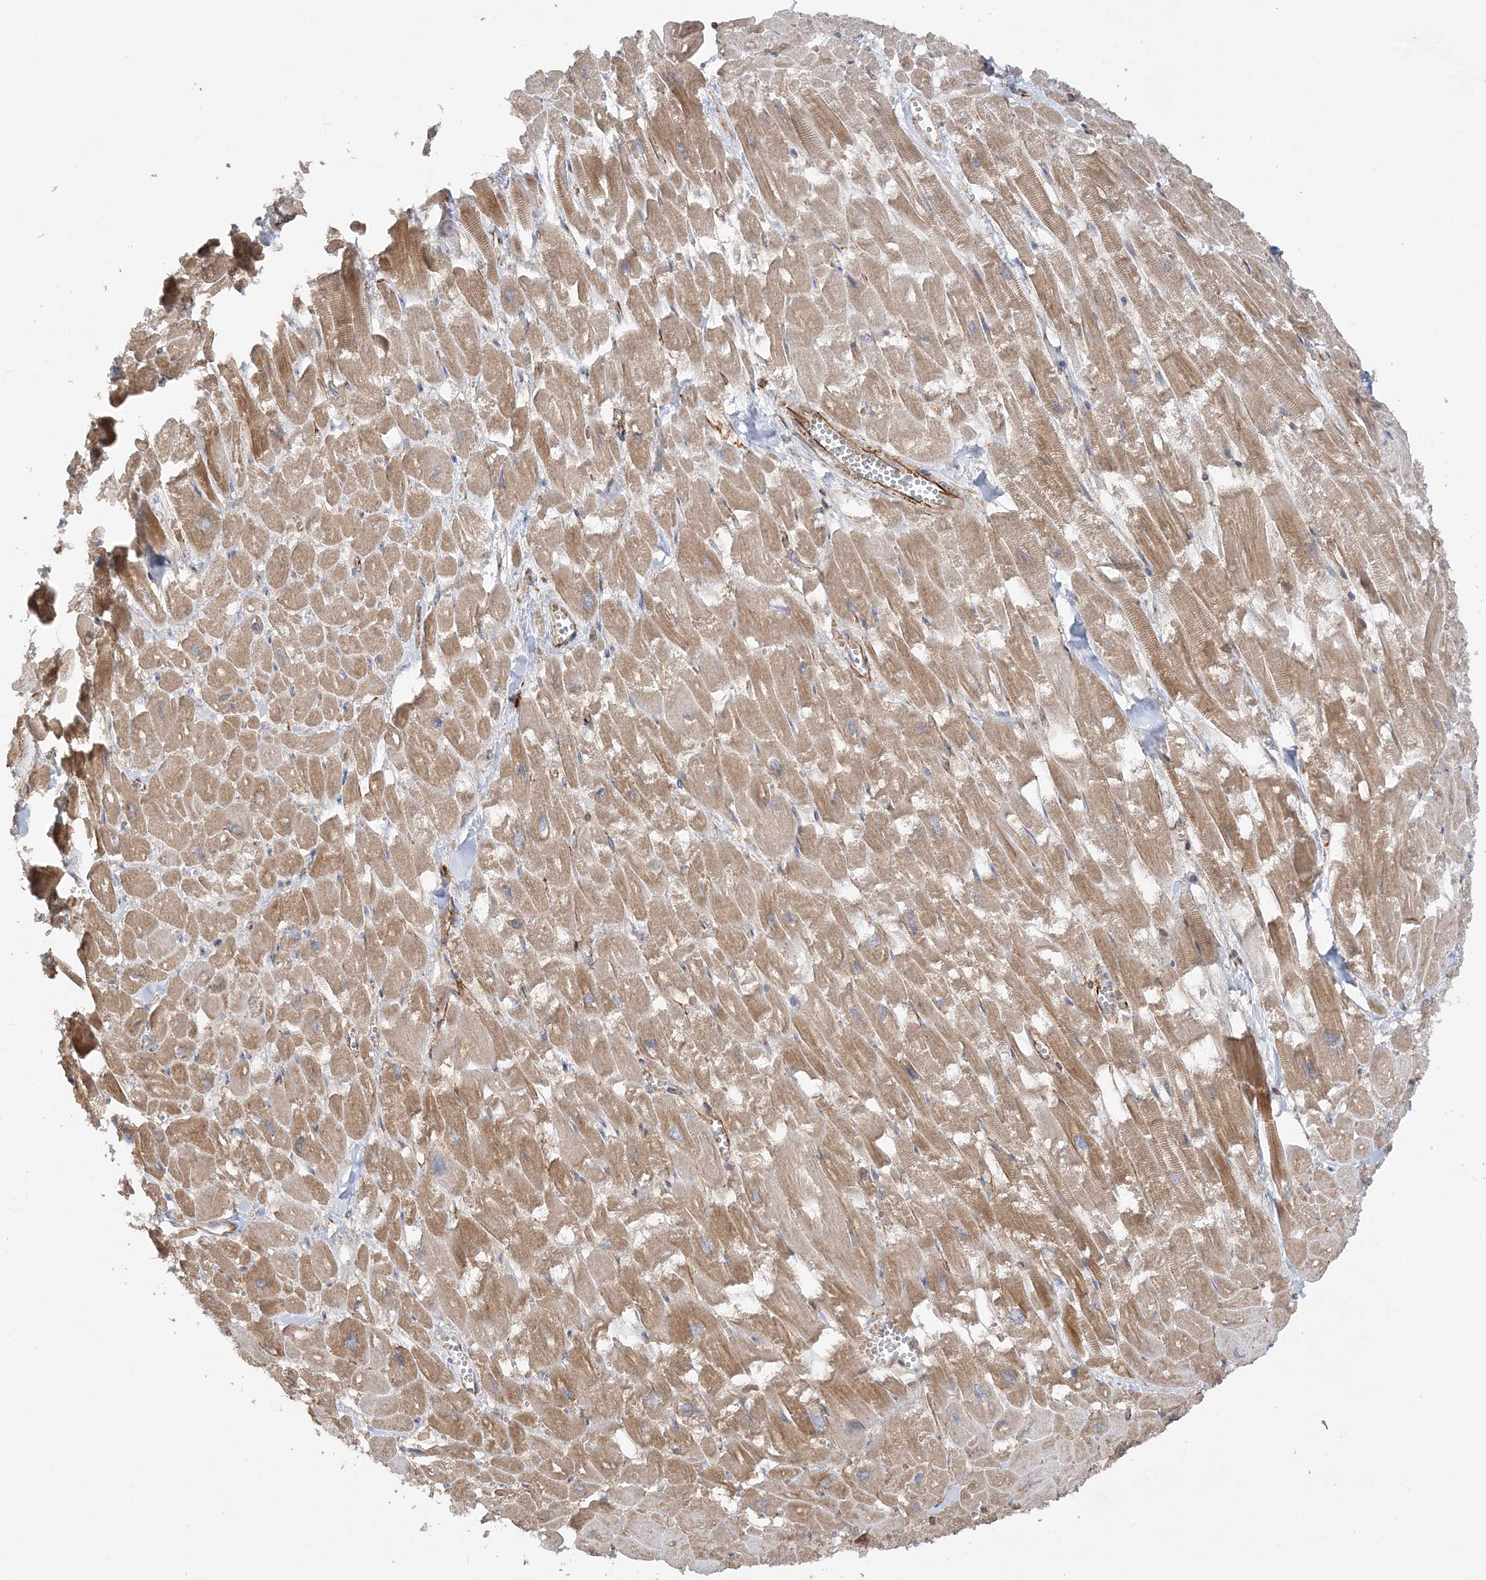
{"staining": {"intensity": "moderate", "quantity": ">75%", "location": "cytoplasmic/membranous"}, "tissue": "heart muscle", "cell_type": "Cardiomyocytes", "image_type": "normal", "snomed": [{"axis": "morphology", "description": "Normal tissue, NOS"}, {"axis": "topography", "description": "Heart"}], "caption": "High-magnification brightfield microscopy of benign heart muscle stained with DAB (brown) and counterstained with hematoxylin (blue). cardiomyocytes exhibit moderate cytoplasmic/membranous positivity is present in approximately>75% of cells. The staining was performed using DAB (3,3'-diaminobenzidine) to visualize the protein expression in brown, while the nuclei were stained in blue with hematoxylin (Magnification: 20x).", "gene": "SCLT1", "patient": {"sex": "male", "age": 54}}